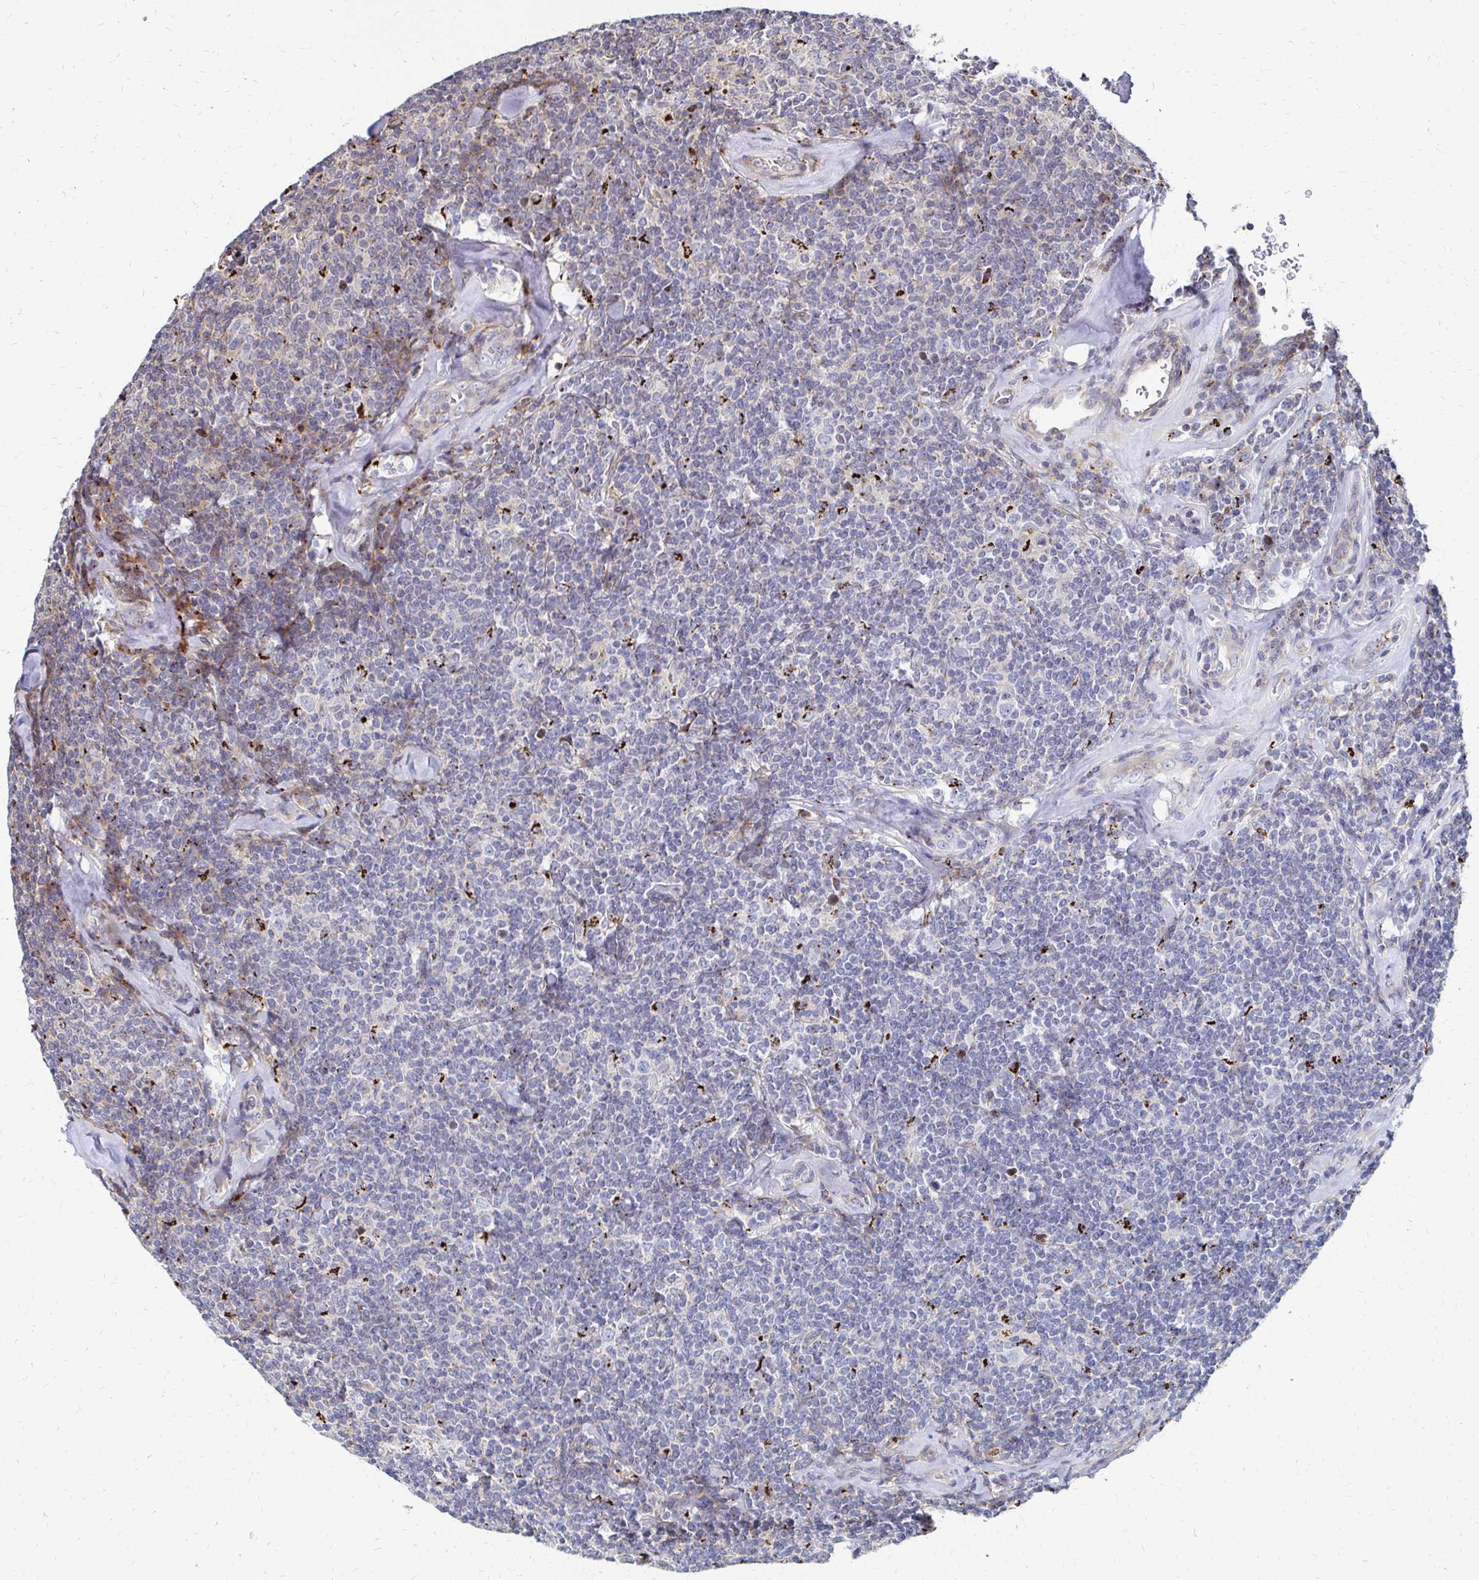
{"staining": {"intensity": "negative", "quantity": "none", "location": "none"}, "tissue": "lymphoma", "cell_type": "Tumor cells", "image_type": "cancer", "snomed": [{"axis": "morphology", "description": "Malignant lymphoma, non-Hodgkin's type, Low grade"}, {"axis": "topography", "description": "Lymph node"}], "caption": "There is no significant staining in tumor cells of low-grade malignant lymphoma, non-Hodgkin's type.", "gene": "MAN1A1", "patient": {"sex": "female", "age": 56}}